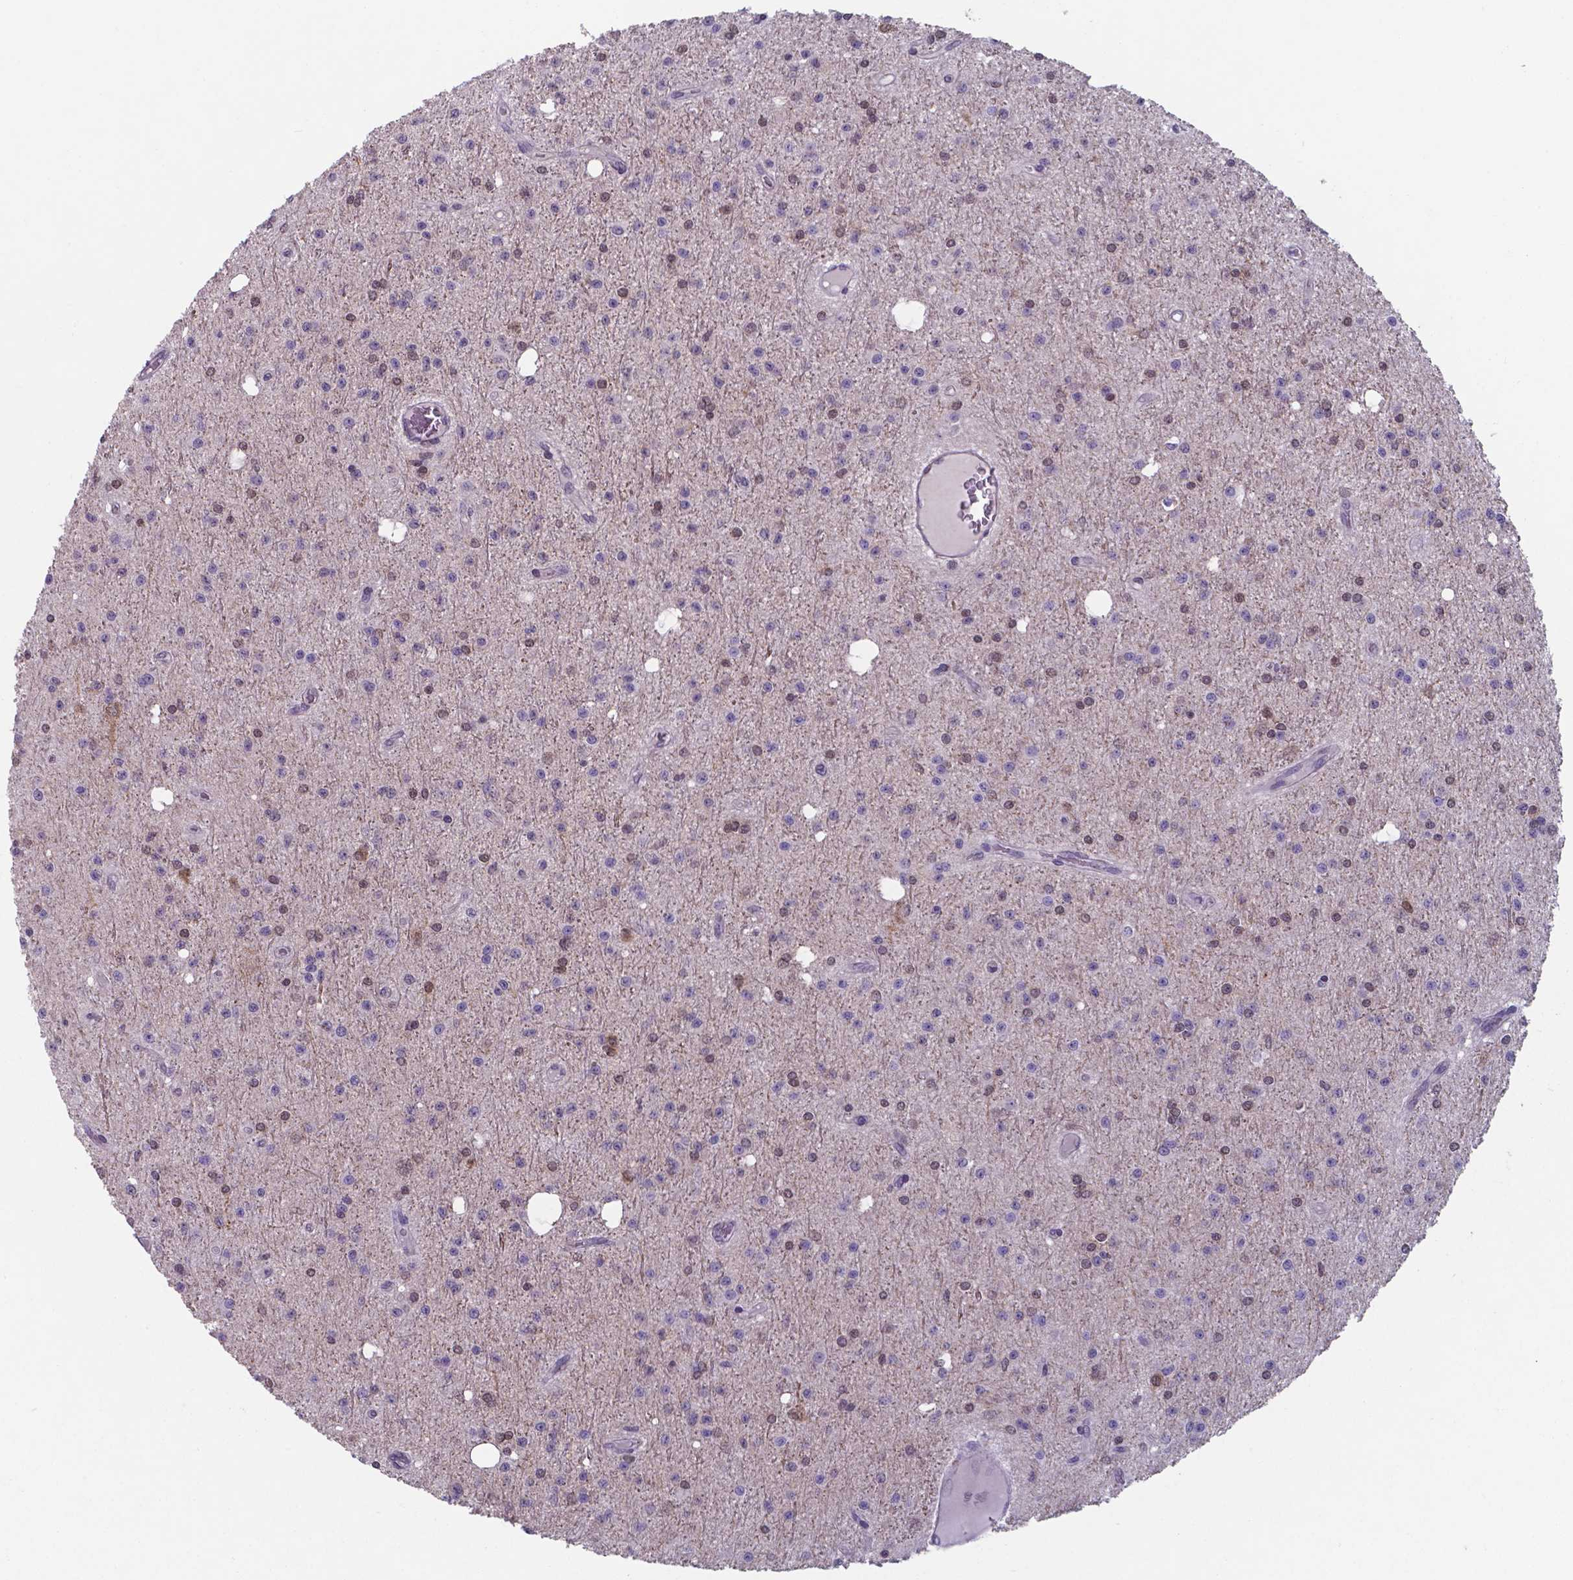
{"staining": {"intensity": "weak", "quantity": "<25%", "location": "cytoplasmic/membranous,nuclear"}, "tissue": "glioma", "cell_type": "Tumor cells", "image_type": "cancer", "snomed": [{"axis": "morphology", "description": "Glioma, malignant, Low grade"}, {"axis": "topography", "description": "Brain"}], "caption": "There is no significant positivity in tumor cells of low-grade glioma (malignant). (Immunohistochemistry, brightfield microscopy, high magnification).", "gene": "UBE2E2", "patient": {"sex": "male", "age": 27}}